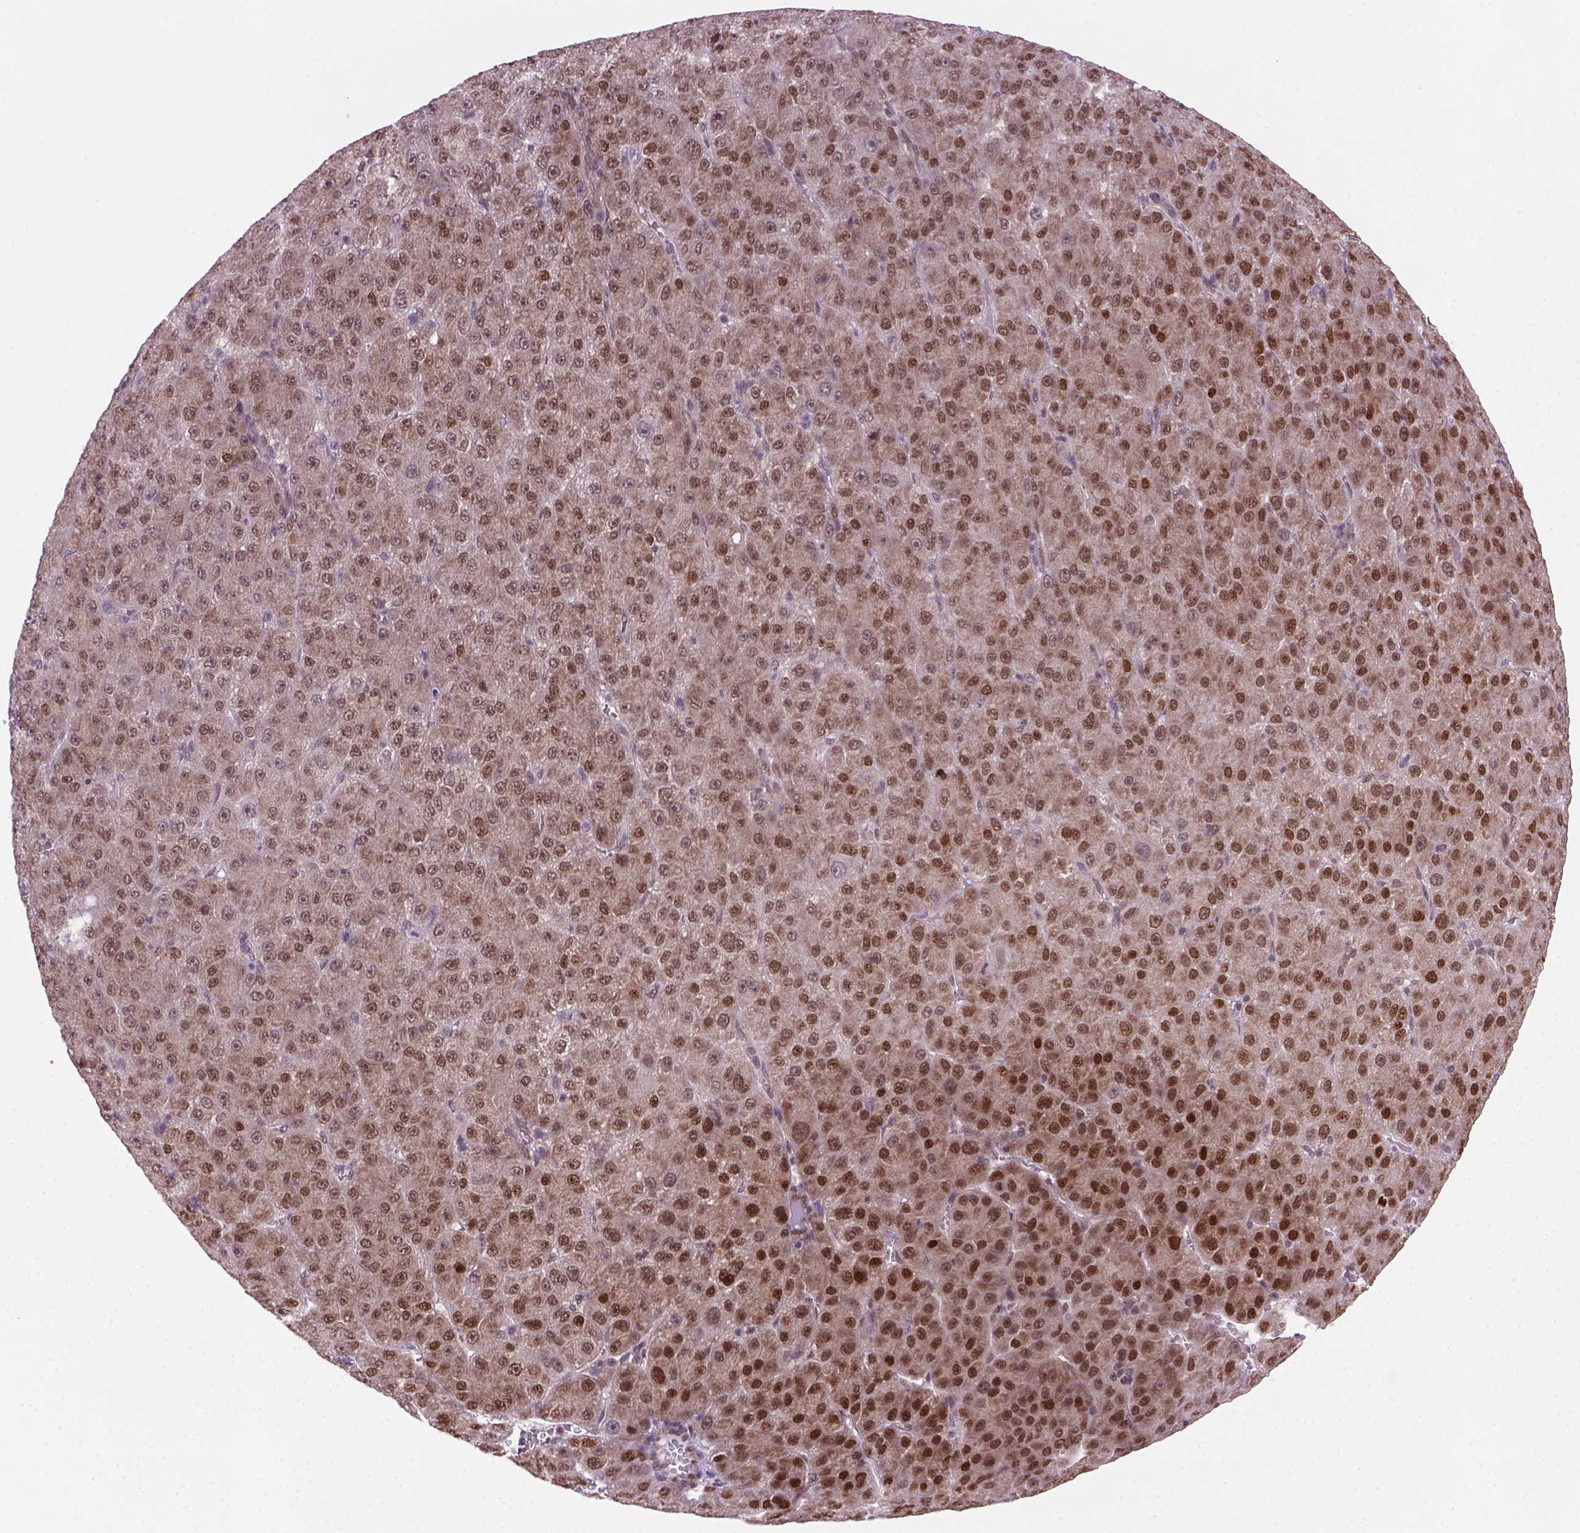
{"staining": {"intensity": "moderate", "quantity": "25%-75%", "location": "nuclear"}, "tissue": "liver cancer", "cell_type": "Tumor cells", "image_type": "cancer", "snomed": [{"axis": "morphology", "description": "Carcinoma, Hepatocellular, NOS"}, {"axis": "topography", "description": "Liver"}], "caption": "Tumor cells display medium levels of moderate nuclear positivity in about 25%-75% of cells in human liver hepatocellular carcinoma.", "gene": "MGMT", "patient": {"sex": "male", "age": 67}}